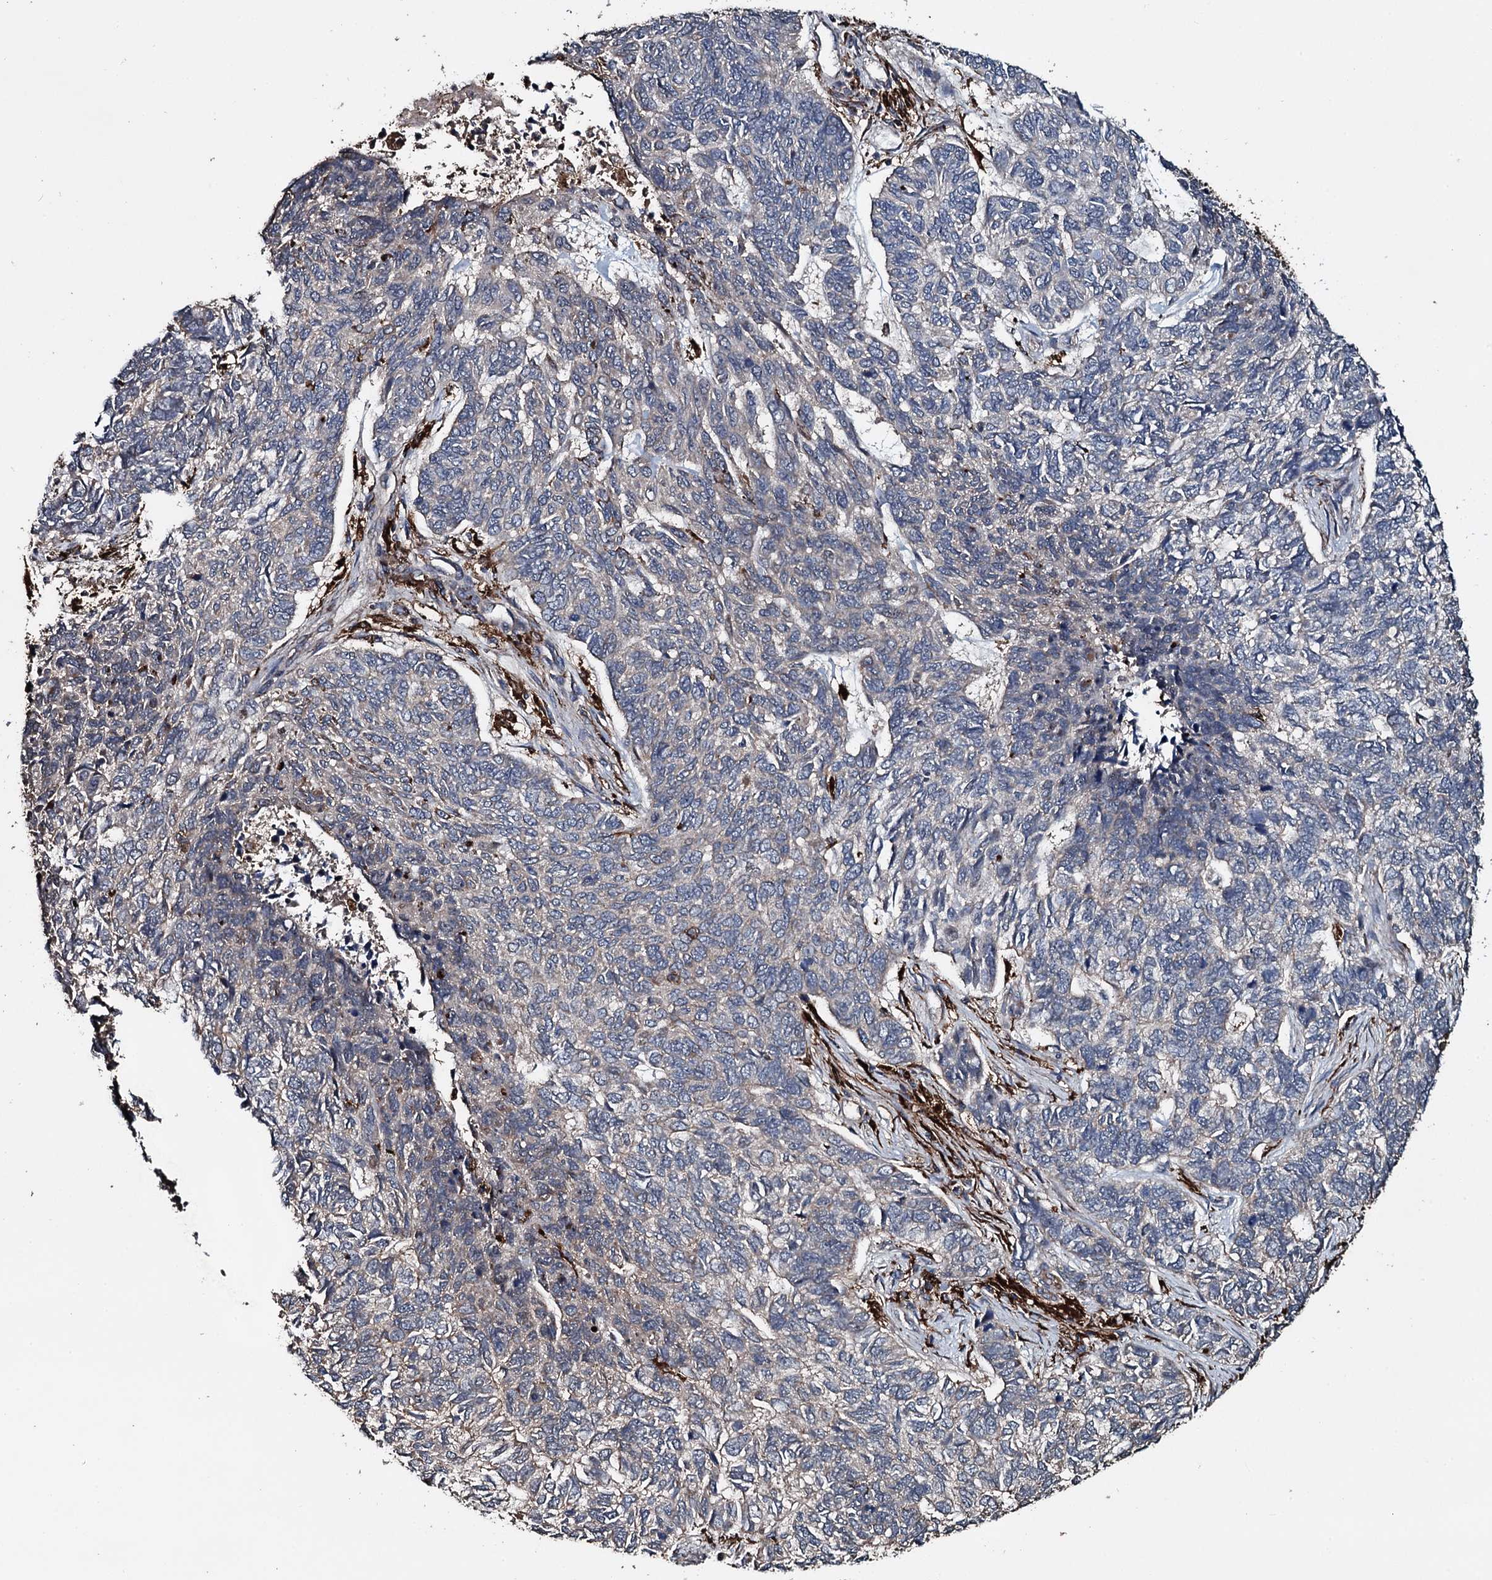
{"staining": {"intensity": "negative", "quantity": "none", "location": "none"}, "tissue": "skin cancer", "cell_type": "Tumor cells", "image_type": "cancer", "snomed": [{"axis": "morphology", "description": "Basal cell carcinoma"}, {"axis": "topography", "description": "Skin"}], "caption": "This micrograph is of skin cancer stained with immunohistochemistry to label a protein in brown with the nuclei are counter-stained blue. There is no expression in tumor cells. (DAB immunohistochemistry visualized using brightfield microscopy, high magnification).", "gene": "TPGS2", "patient": {"sex": "female", "age": 65}}